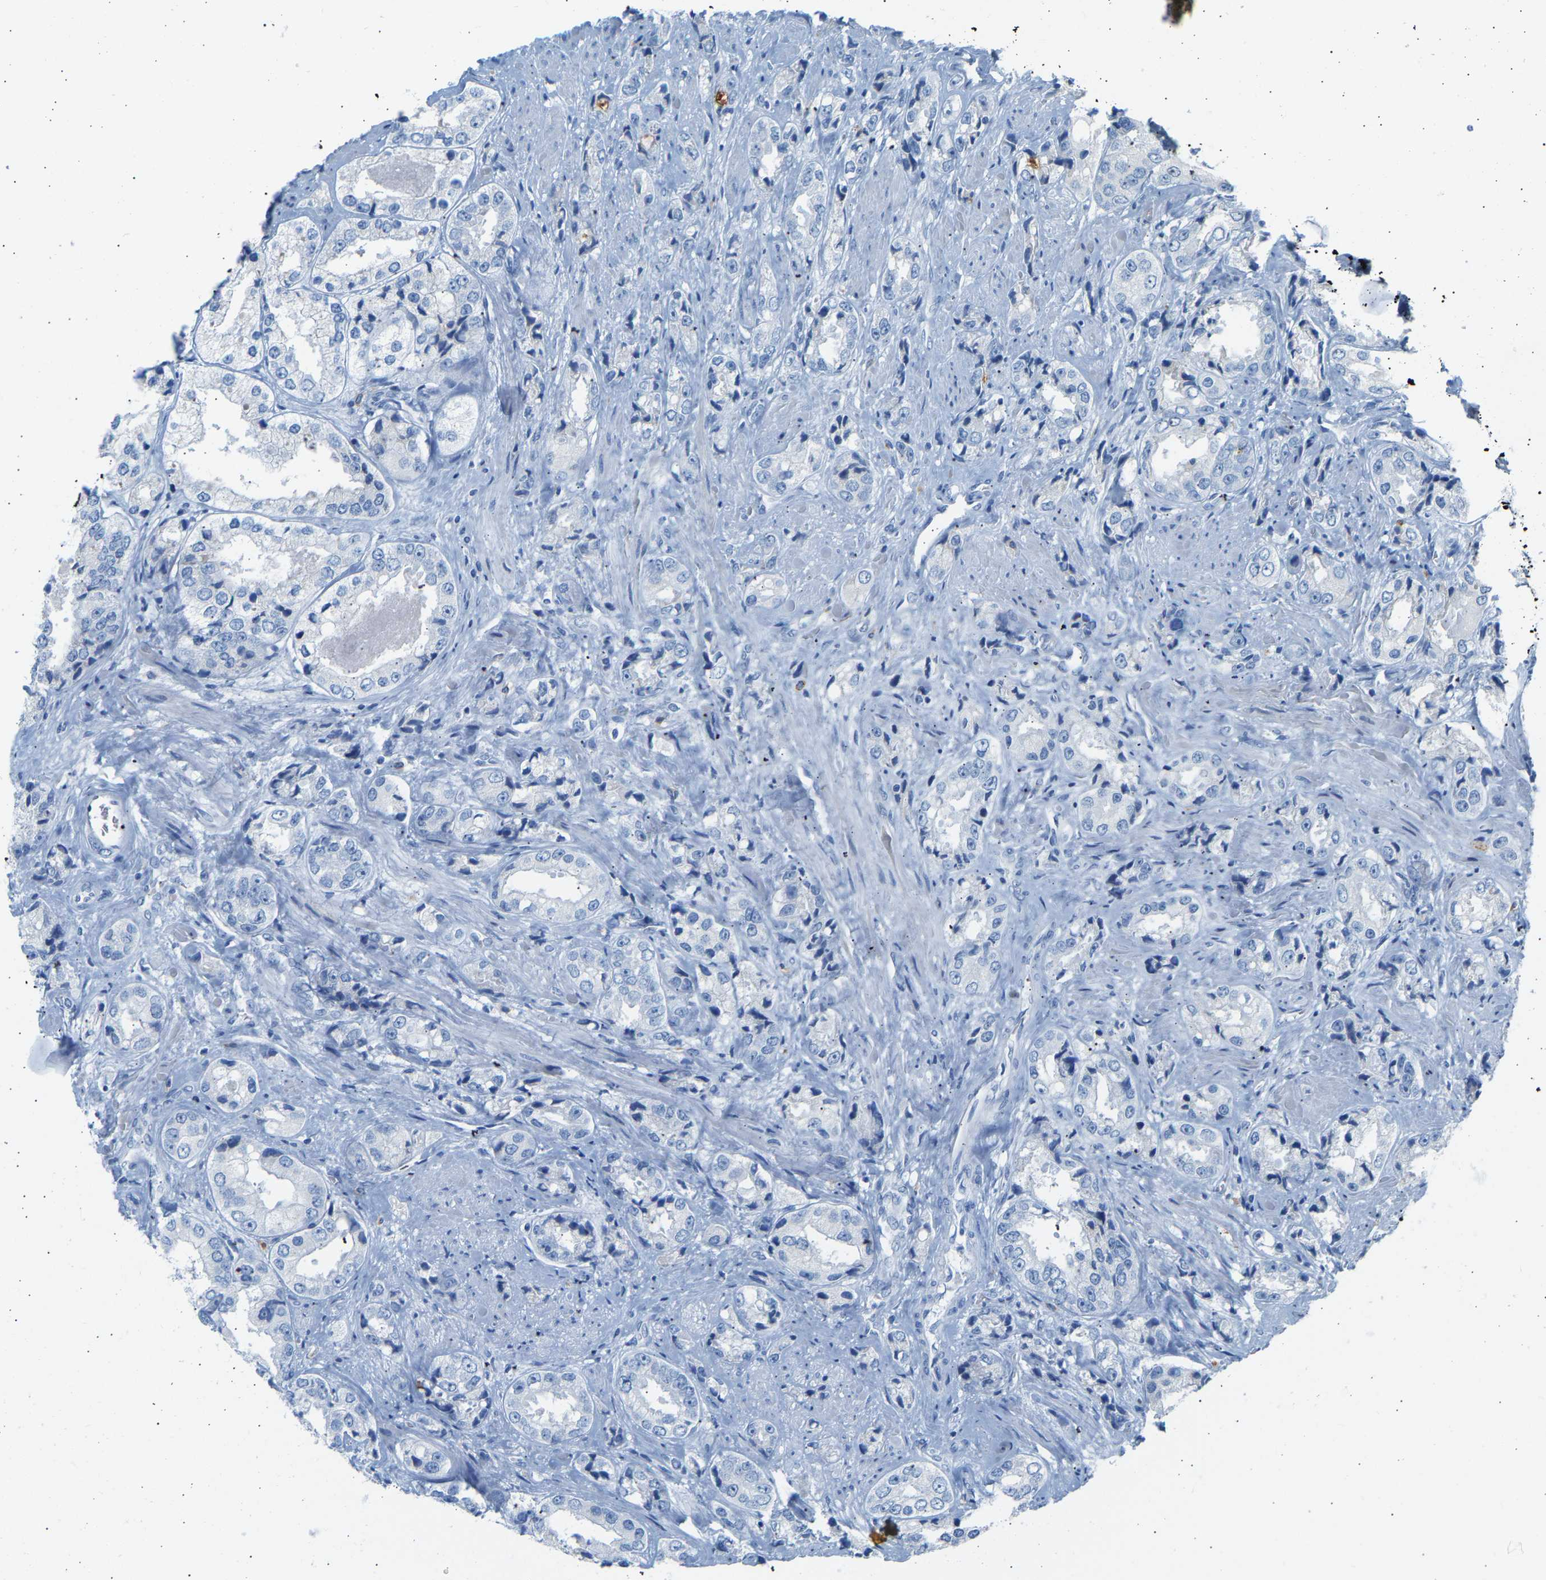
{"staining": {"intensity": "negative", "quantity": "none", "location": "none"}, "tissue": "prostate cancer", "cell_type": "Tumor cells", "image_type": "cancer", "snomed": [{"axis": "morphology", "description": "Adenocarcinoma, High grade"}, {"axis": "topography", "description": "Prostate"}], "caption": "This is a image of IHC staining of prostate high-grade adenocarcinoma, which shows no expression in tumor cells.", "gene": "GNAS", "patient": {"sex": "male", "age": 61}}